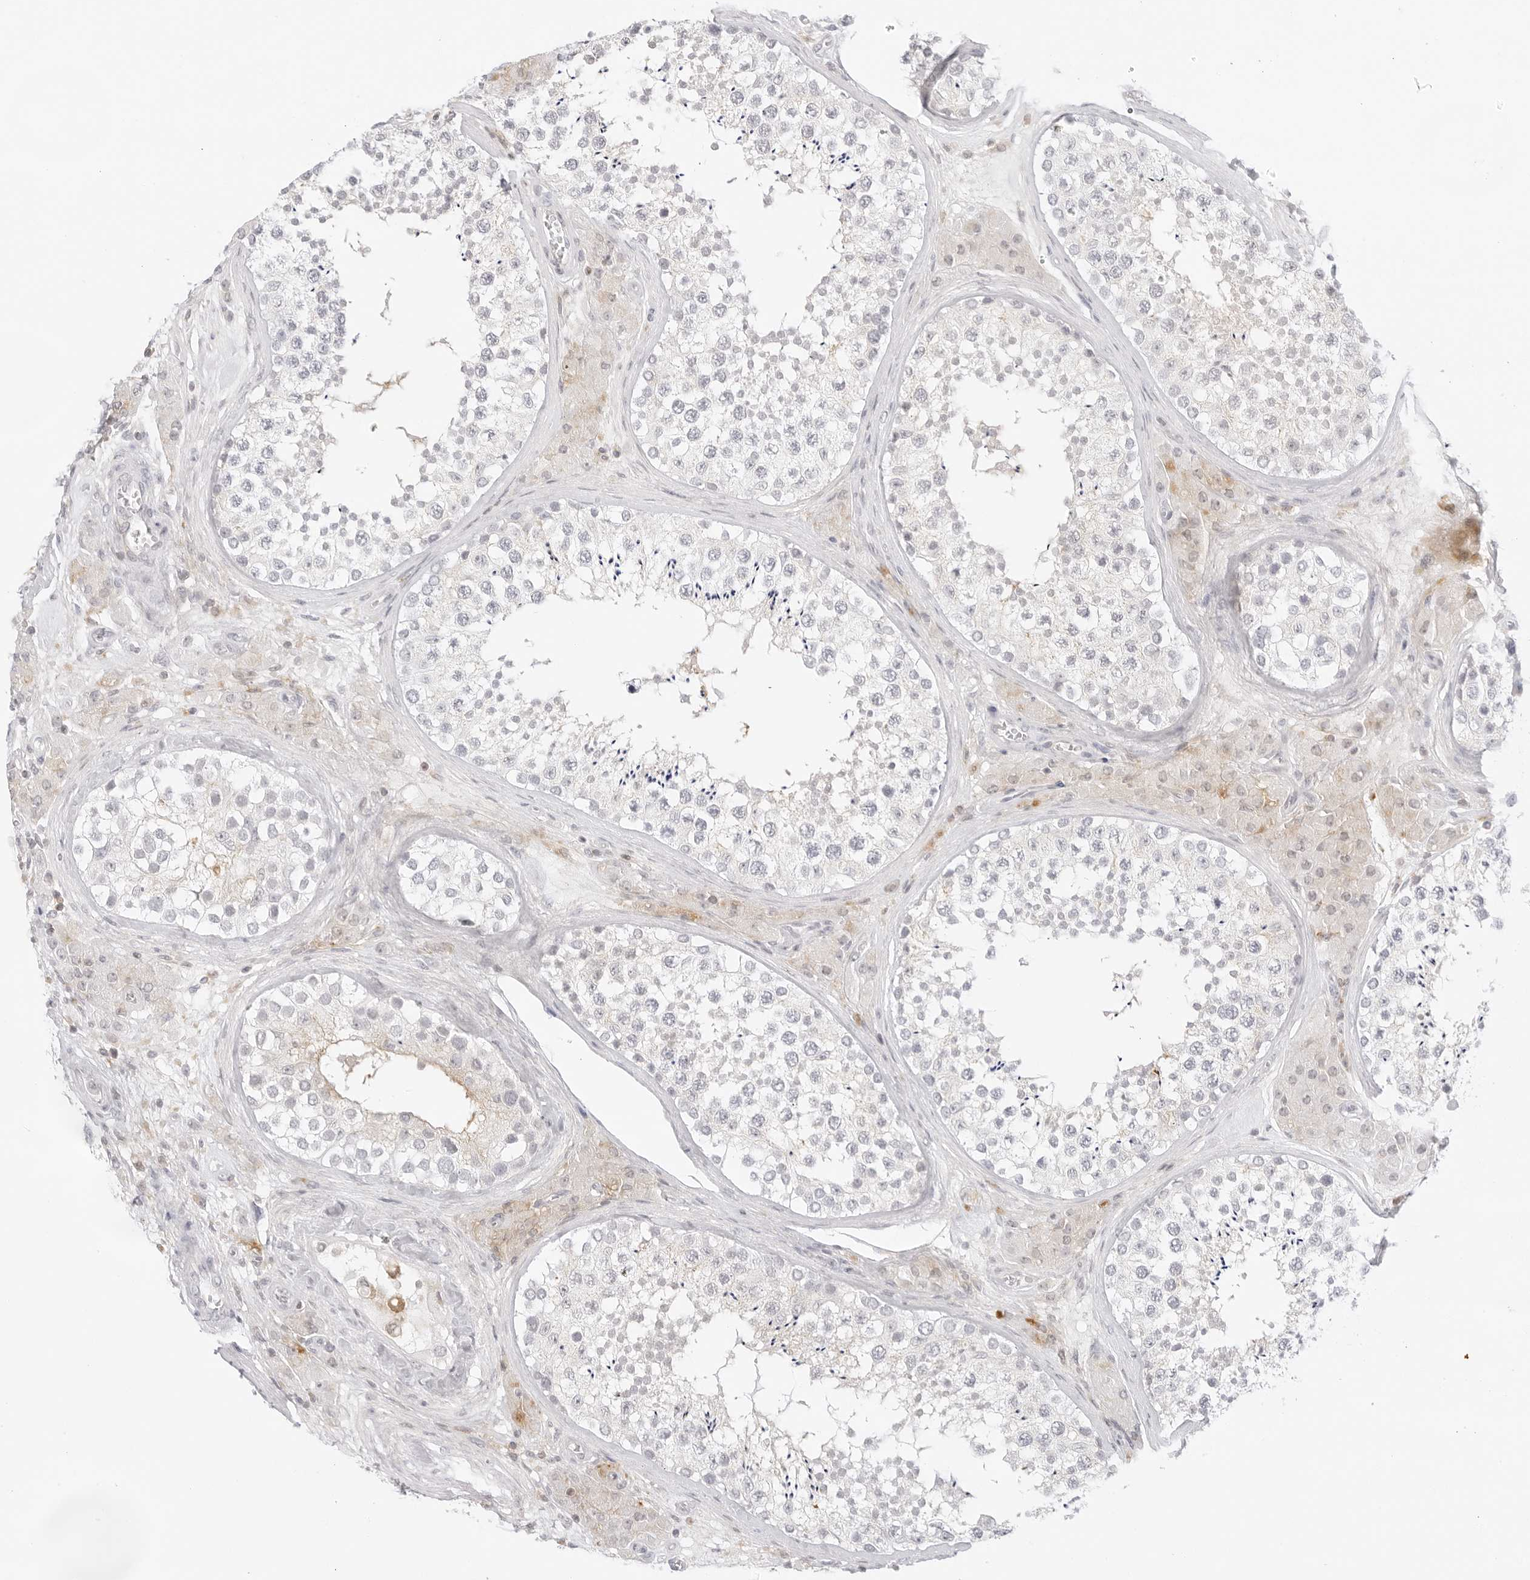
{"staining": {"intensity": "negative", "quantity": "none", "location": "none"}, "tissue": "testis", "cell_type": "Cells in seminiferous ducts", "image_type": "normal", "snomed": [{"axis": "morphology", "description": "Normal tissue, NOS"}, {"axis": "topography", "description": "Testis"}], "caption": "Immunohistochemistry (IHC) of benign testis exhibits no expression in cells in seminiferous ducts.", "gene": "TNFRSF14", "patient": {"sex": "male", "age": 46}}